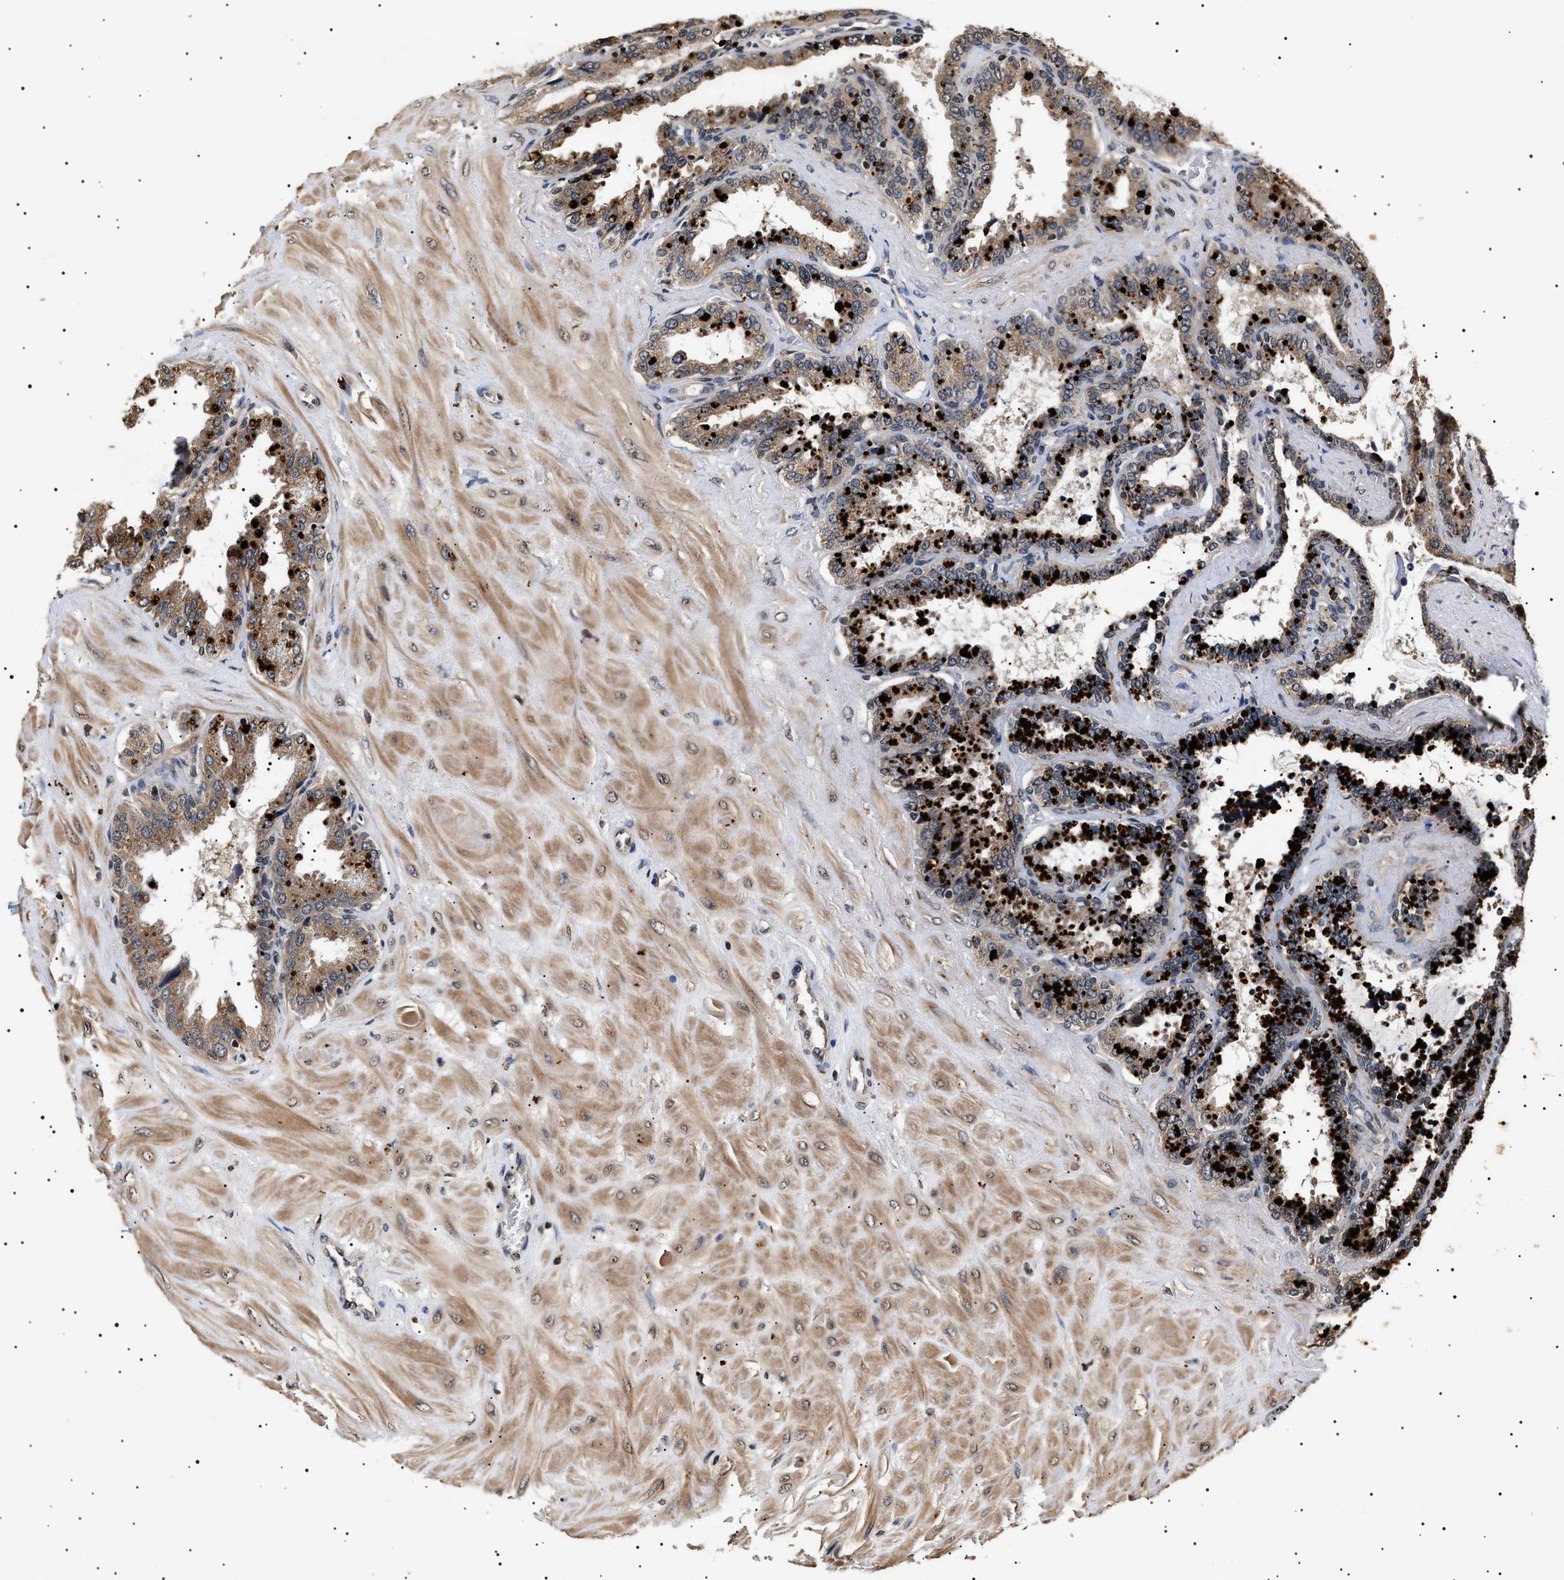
{"staining": {"intensity": "strong", "quantity": "25%-75%", "location": "cytoplasmic/membranous"}, "tissue": "seminal vesicle", "cell_type": "Glandular cells", "image_type": "normal", "snomed": [{"axis": "morphology", "description": "Normal tissue, NOS"}, {"axis": "topography", "description": "Seminal veicle"}], "caption": "Protein expression analysis of unremarkable seminal vesicle demonstrates strong cytoplasmic/membranous staining in about 25%-75% of glandular cells.", "gene": "KIF21A", "patient": {"sex": "male", "age": 46}}